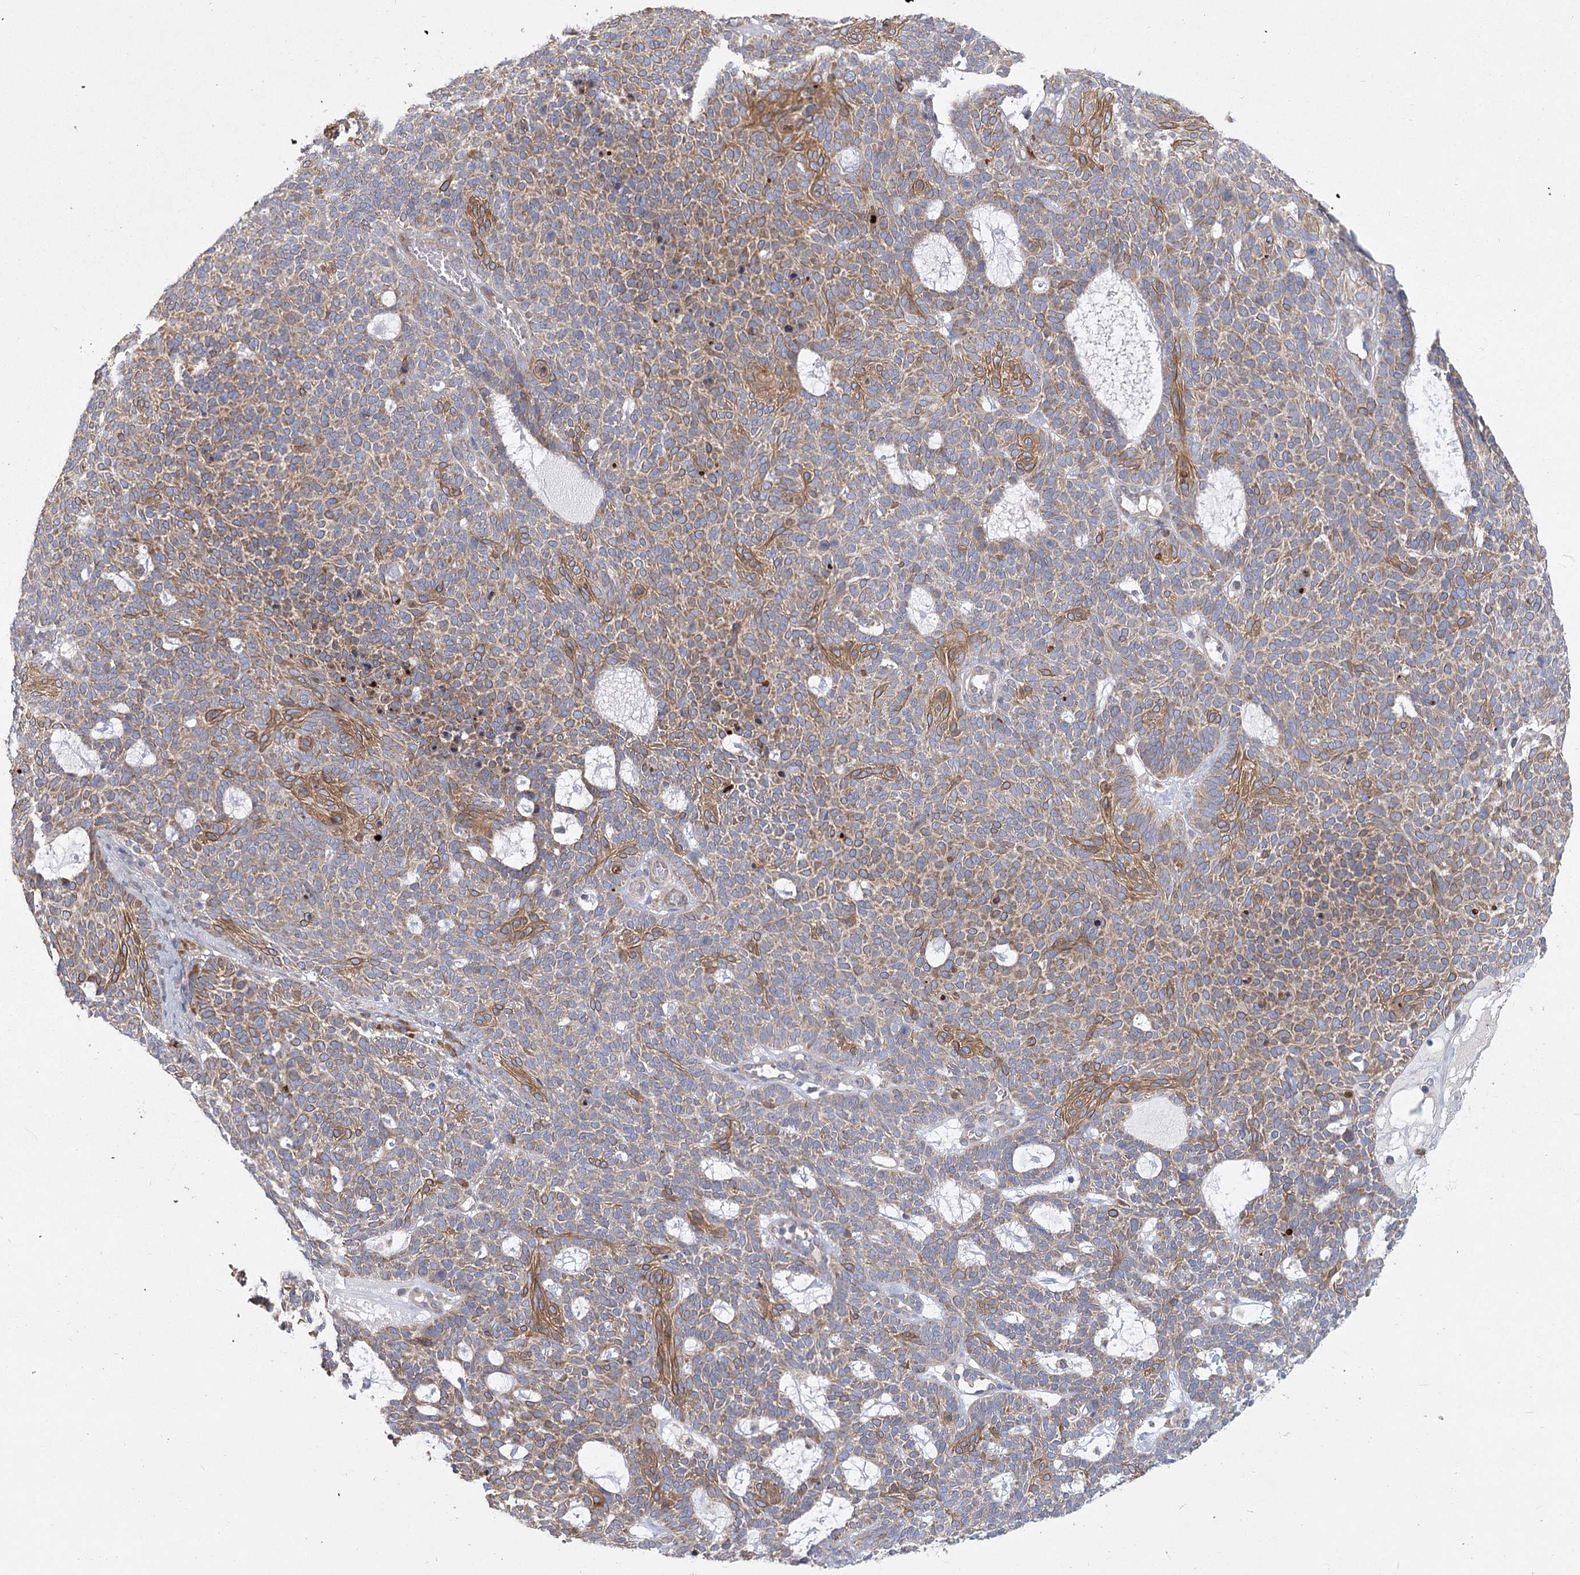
{"staining": {"intensity": "moderate", "quantity": "25%-75%", "location": "cytoplasmic/membranous"}, "tissue": "skin cancer", "cell_type": "Tumor cells", "image_type": "cancer", "snomed": [{"axis": "morphology", "description": "Squamous cell carcinoma, NOS"}, {"axis": "topography", "description": "Skin"}], "caption": "The photomicrograph displays a brown stain indicating the presence of a protein in the cytoplasmic/membranous of tumor cells in skin squamous cell carcinoma. The staining is performed using DAB (3,3'-diaminobenzidine) brown chromogen to label protein expression. The nuclei are counter-stained blue using hematoxylin.", "gene": "CNTLN", "patient": {"sex": "female", "age": 90}}